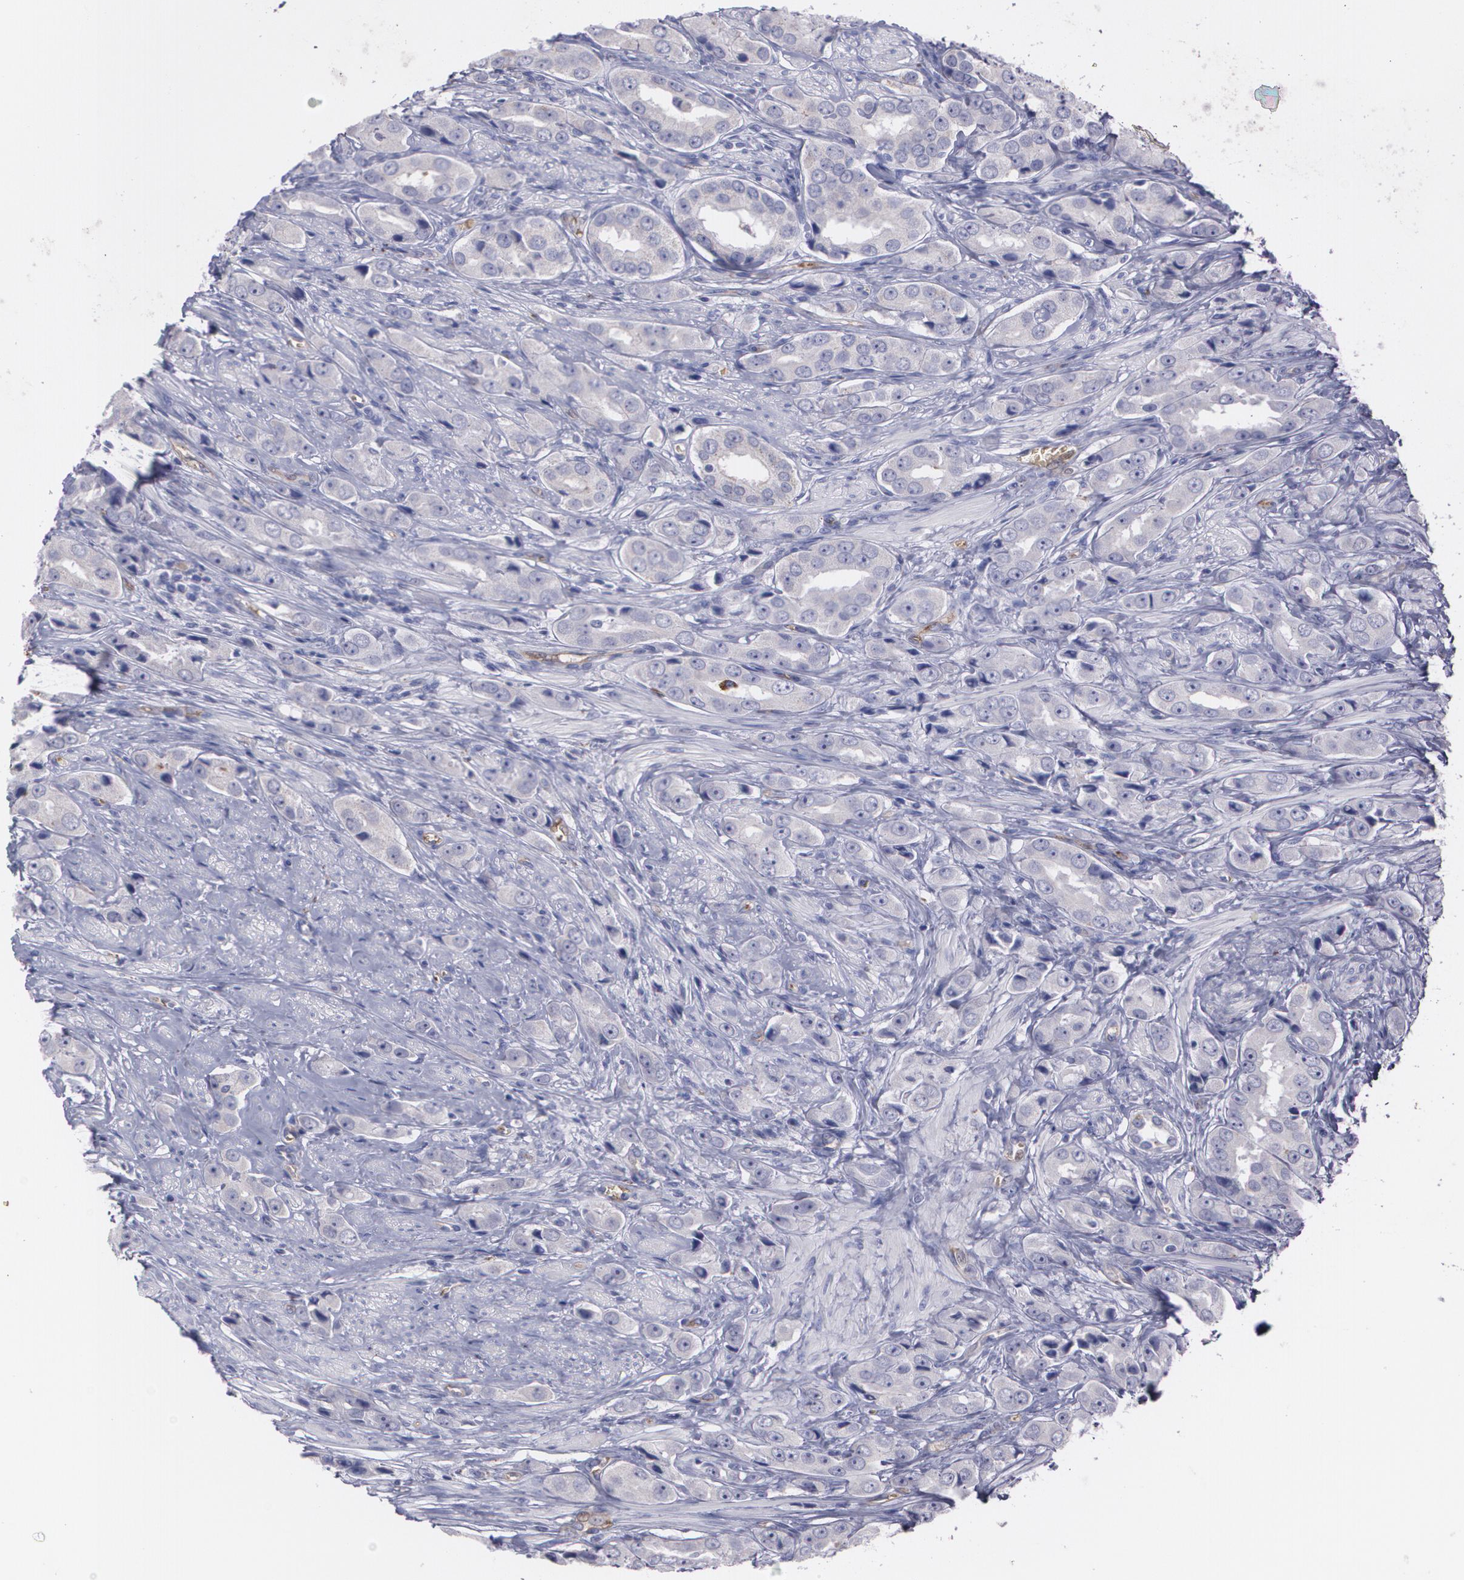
{"staining": {"intensity": "moderate", "quantity": "25%-75%", "location": "cytoplasmic/membranous"}, "tissue": "prostate cancer", "cell_type": "Tumor cells", "image_type": "cancer", "snomed": [{"axis": "morphology", "description": "Adenocarcinoma, Medium grade"}, {"axis": "topography", "description": "Prostate"}], "caption": "Moderate cytoplasmic/membranous positivity is present in about 25%-75% of tumor cells in prostate medium-grade adenocarcinoma.", "gene": "ACE", "patient": {"sex": "male", "age": 53}}